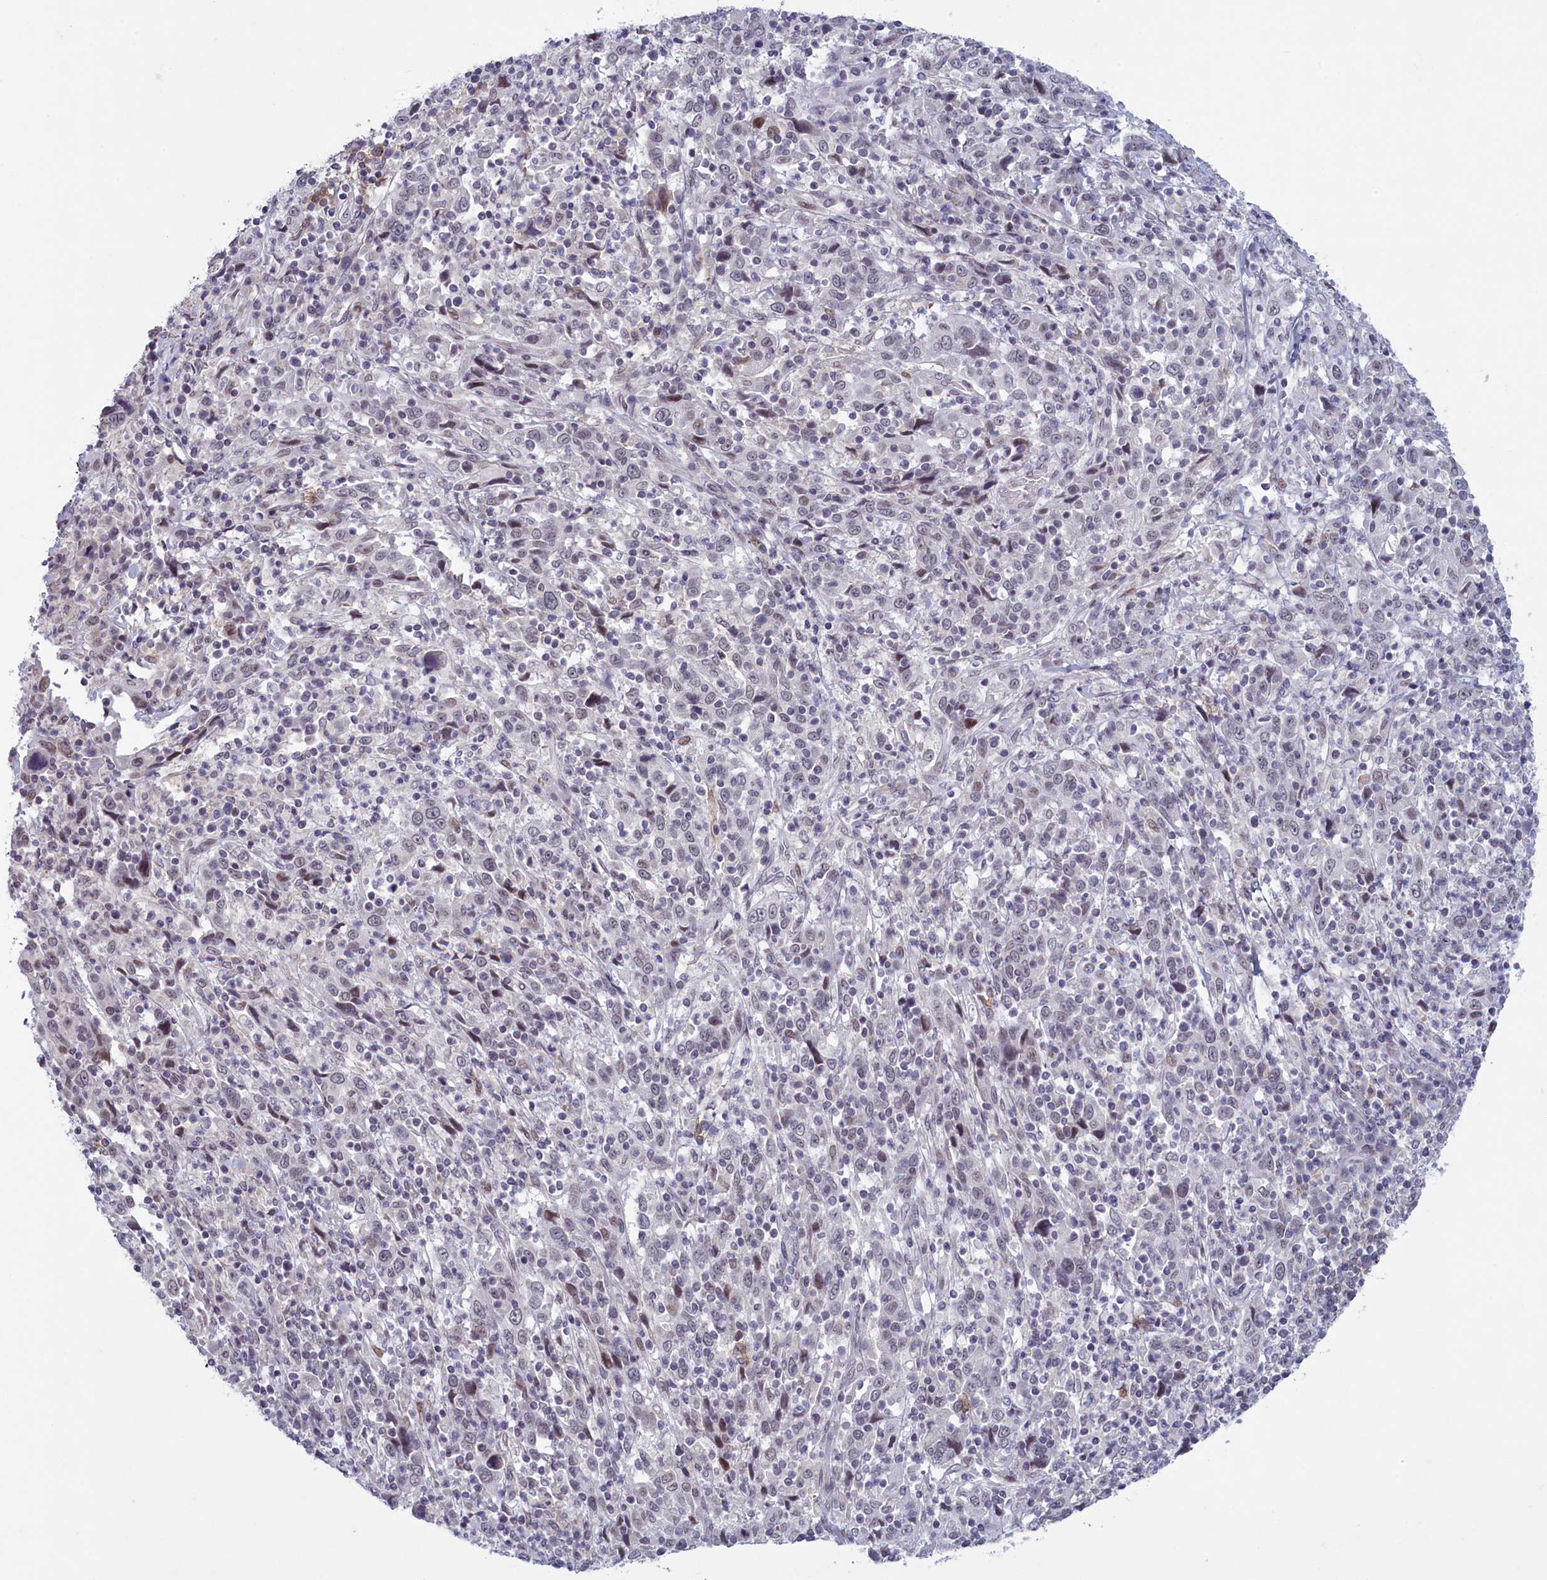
{"staining": {"intensity": "negative", "quantity": "none", "location": "none"}, "tissue": "cervical cancer", "cell_type": "Tumor cells", "image_type": "cancer", "snomed": [{"axis": "morphology", "description": "Squamous cell carcinoma, NOS"}, {"axis": "topography", "description": "Cervix"}], "caption": "Squamous cell carcinoma (cervical) was stained to show a protein in brown. There is no significant positivity in tumor cells. (DAB IHC visualized using brightfield microscopy, high magnification).", "gene": "ATF7IP2", "patient": {"sex": "female", "age": 46}}